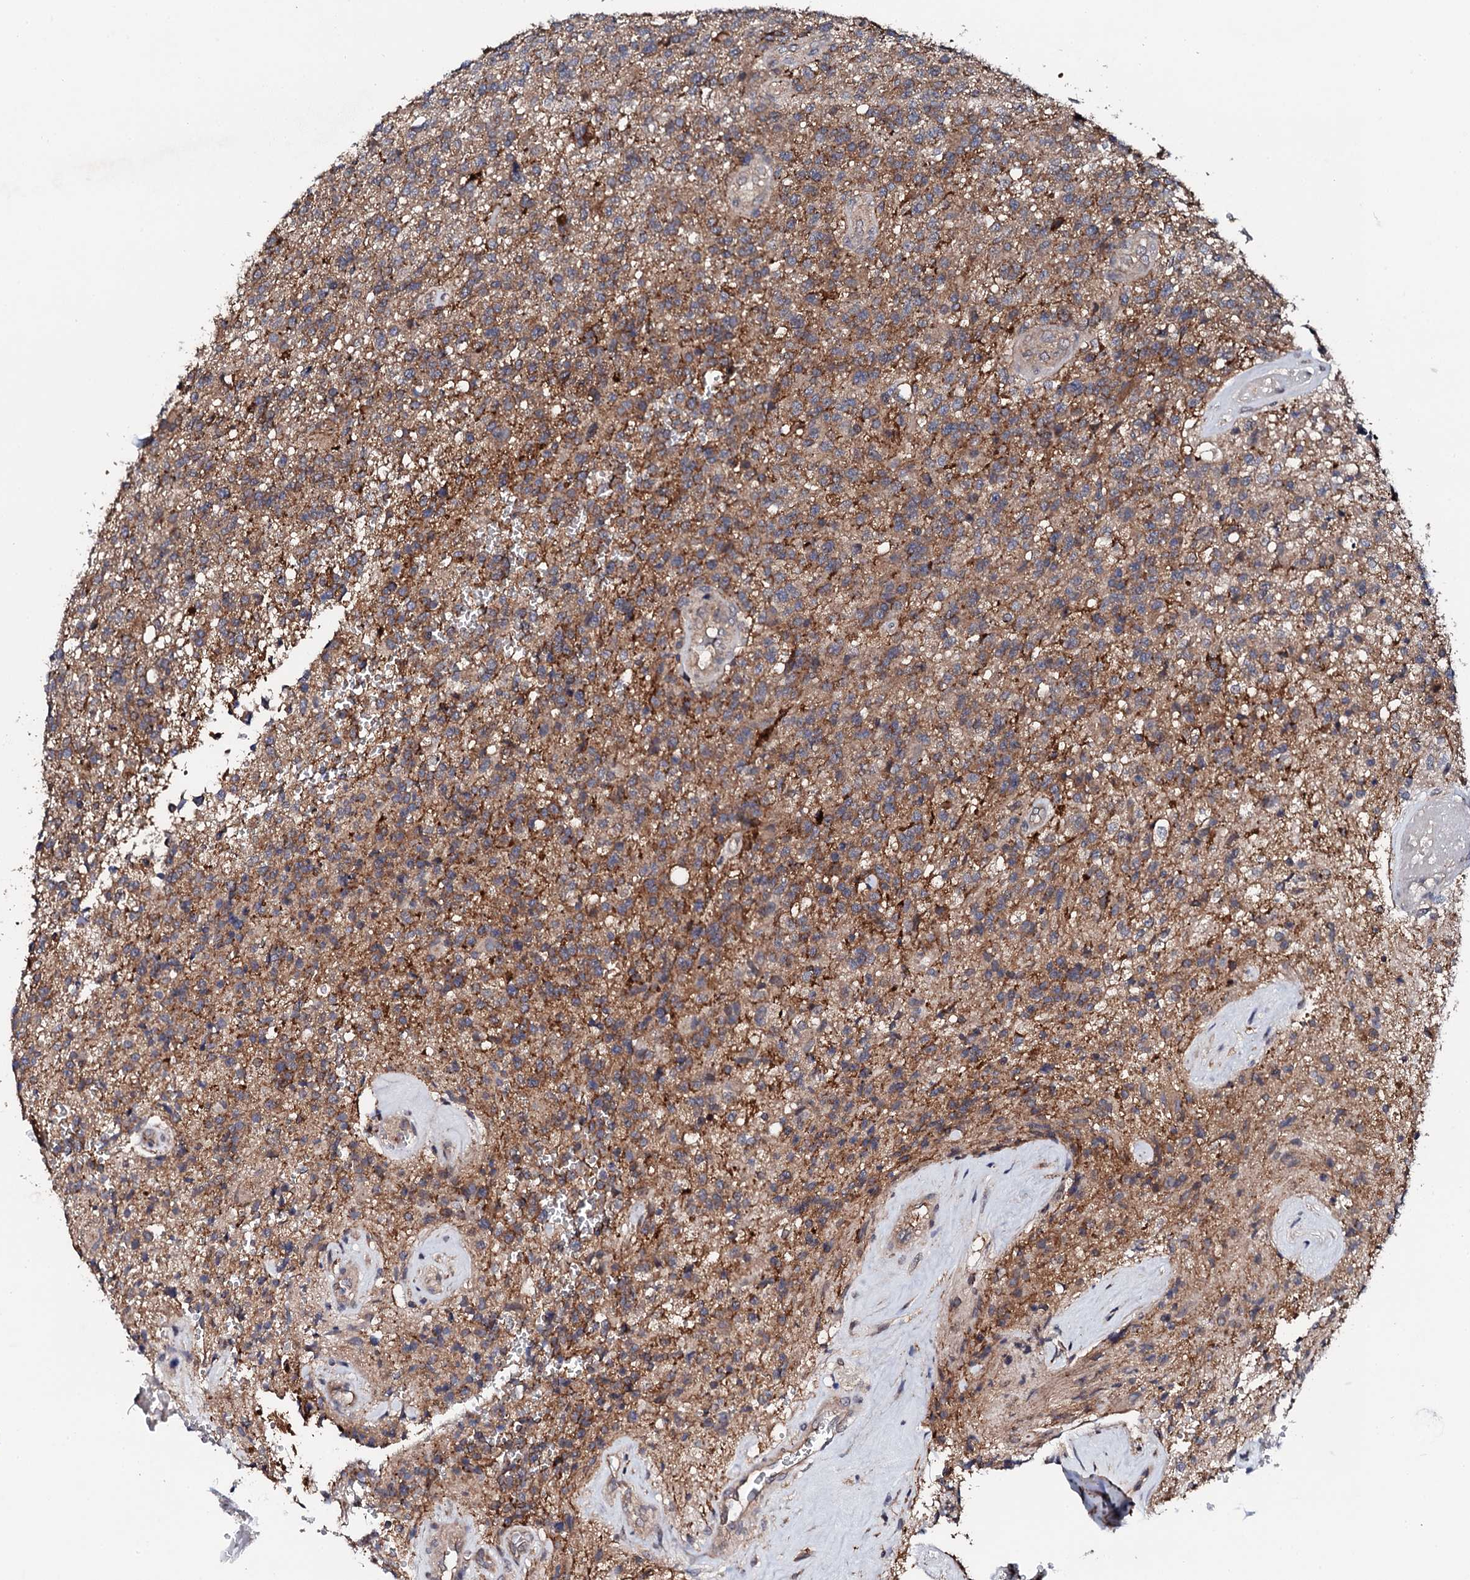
{"staining": {"intensity": "weak", "quantity": "25%-75%", "location": "cytoplasmic/membranous"}, "tissue": "glioma", "cell_type": "Tumor cells", "image_type": "cancer", "snomed": [{"axis": "morphology", "description": "Glioma, malignant, High grade"}, {"axis": "topography", "description": "Brain"}], "caption": "DAB (3,3'-diaminobenzidine) immunohistochemical staining of glioma displays weak cytoplasmic/membranous protein positivity in approximately 25%-75% of tumor cells. Nuclei are stained in blue.", "gene": "EDC3", "patient": {"sex": "male", "age": 56}}